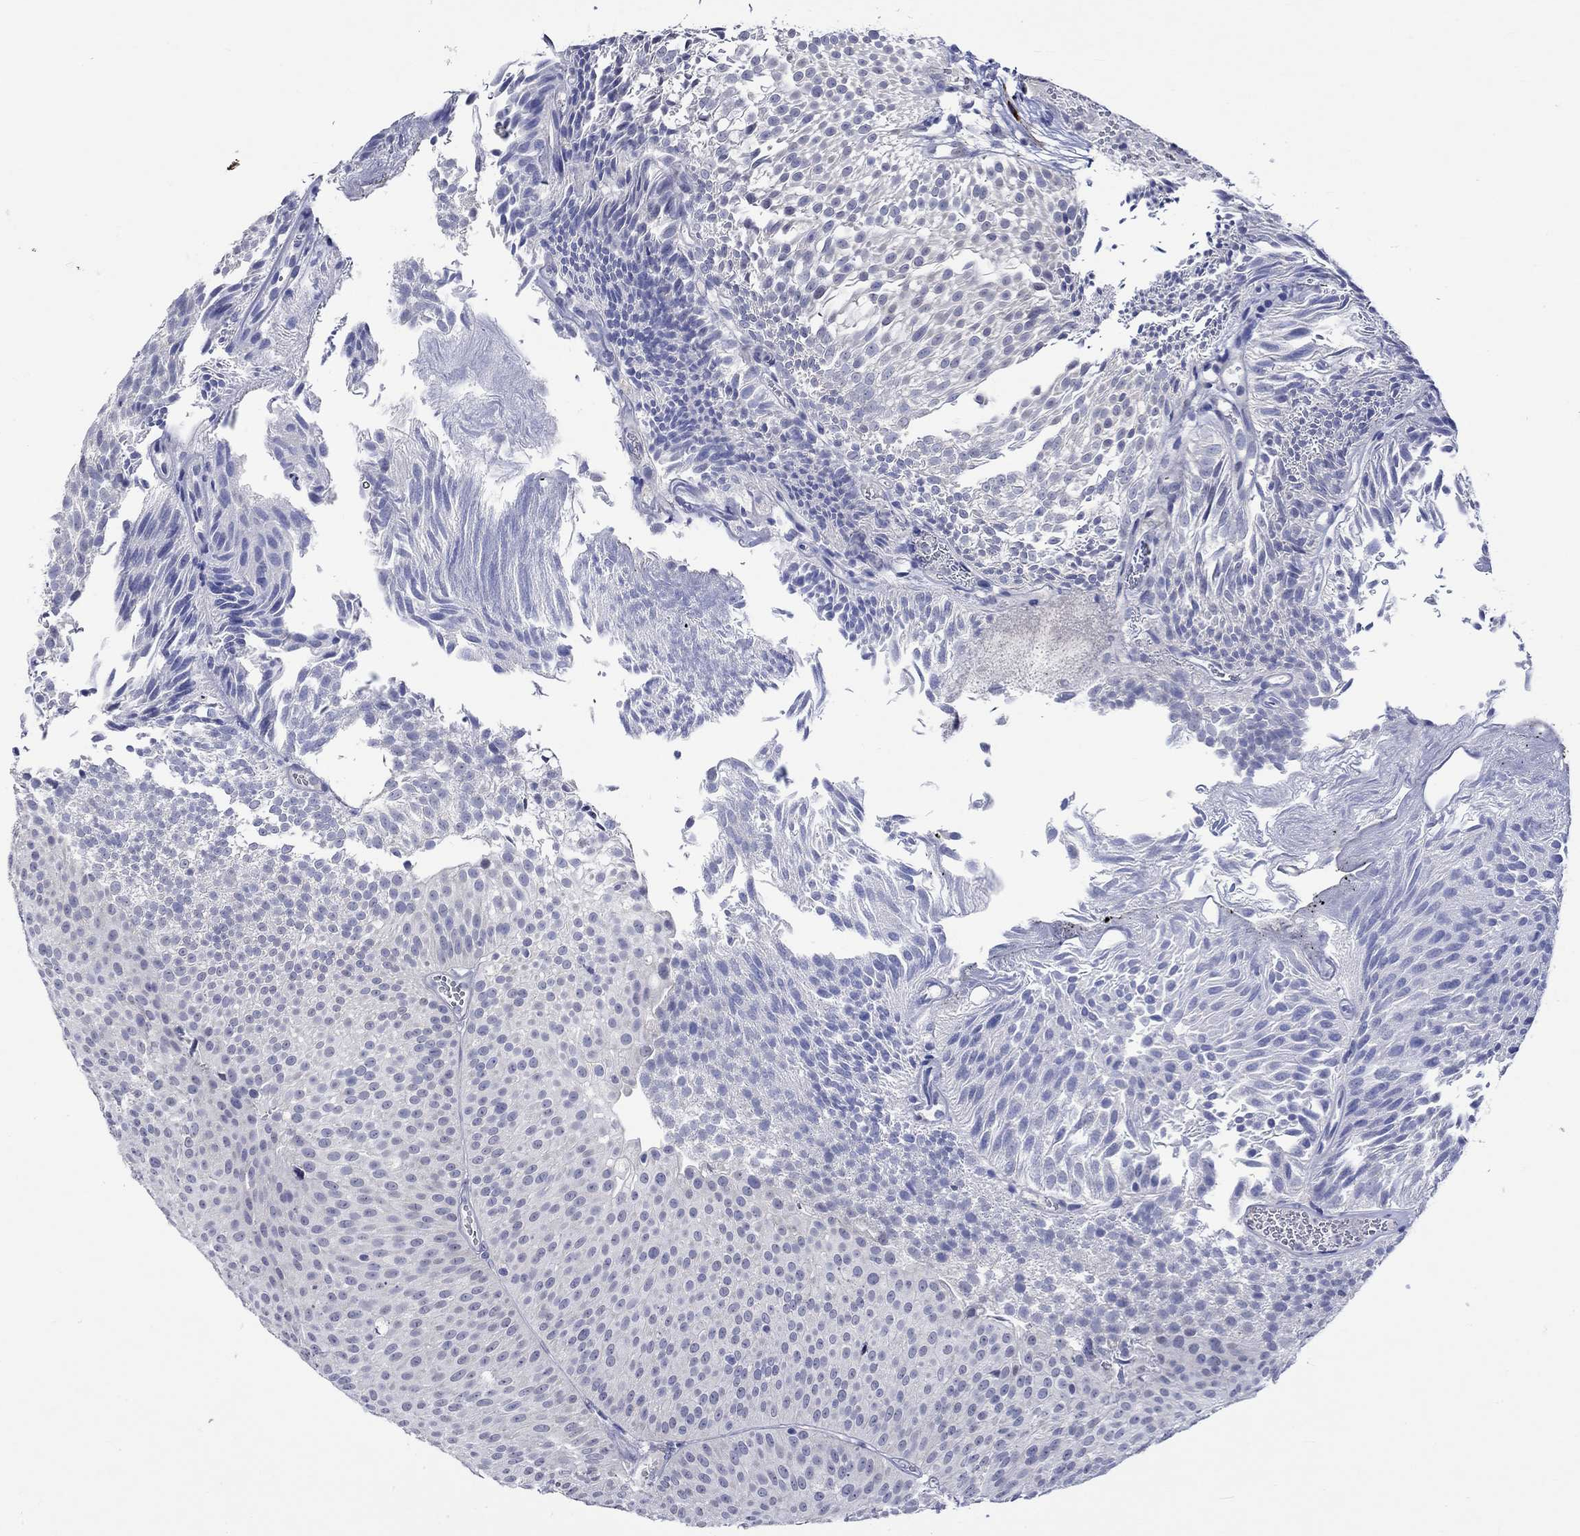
{"staining": {"intensity": "negative", "quantity": "none", "location": "none"}, "tissue": "urothelial cancer", "cell_type": "Tumor cells", "image_type": "cancer", "snomed": [{"axis": "morphology", "description": "Urothelial carcinoma, Low grade"}, {"axis": "topography", "description": "Urinary bladder"}], "caption": "Immunohistochemical staining of human low-grade urothelial carcinoma reveals no significant positivity in tumor cells. Nuclei are stained in blue.", "gene": "CRYAB", "patient": {"sex": "male", "age": 65}}